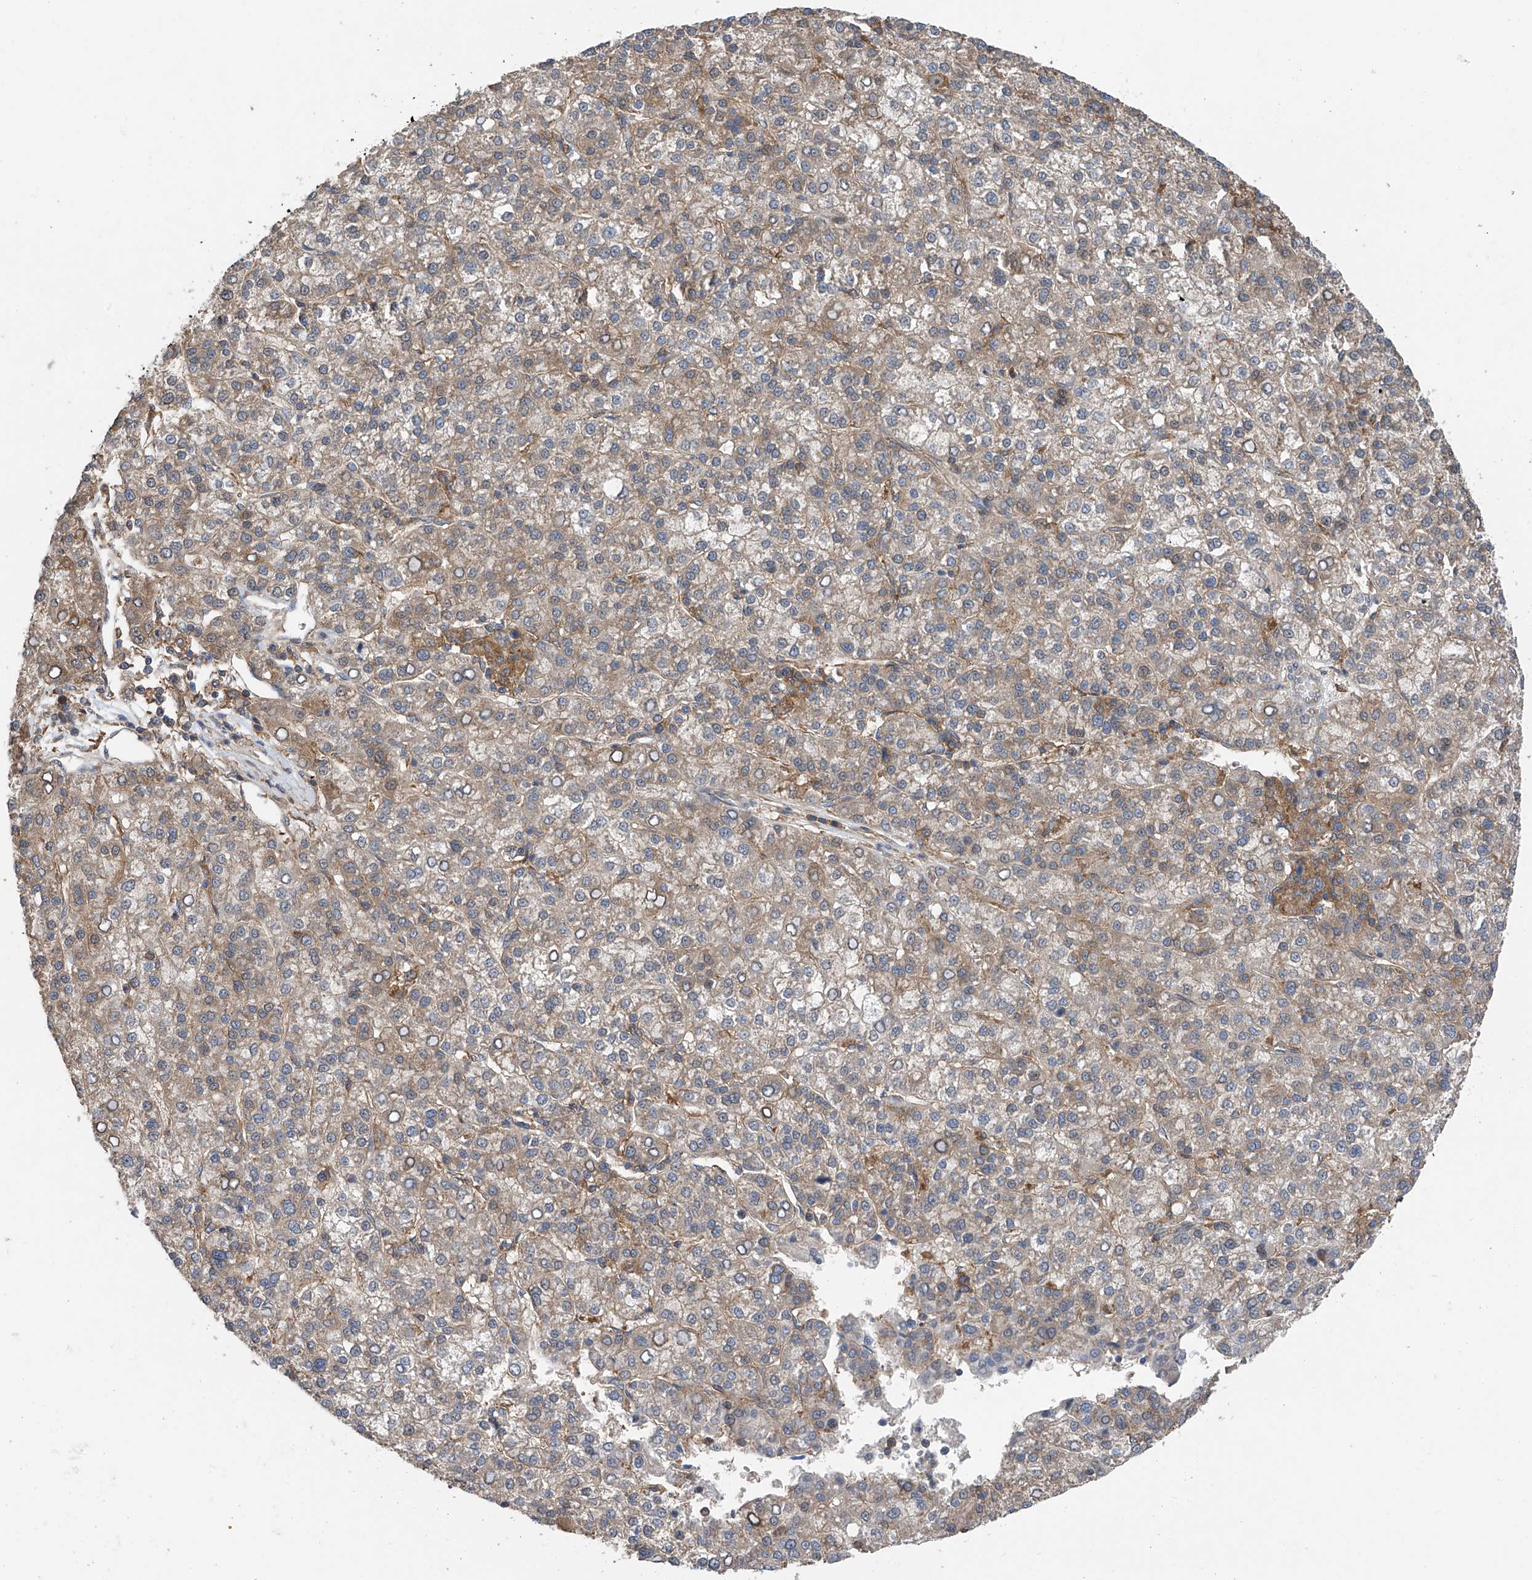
{"staining": {"intensity": "weak", "quantity": "25%-75%", "location": "cytoplasmic/membranous"}, "tissue": "liver cancer", "cell_type": "Tumor cells", "image_type": "cancer", "snomed": [{"axis": "morphology", "description": "Carcinoma, Hepatocellular, NOS"}, {"axis": "topography", "description": "Liver"}], "caption": "A photomicrograph of human hepatocellular carcinoma (liver) stained for a protein displays weak cytoplasmic/membranous brown staining in tumor cells. The staining was performed using DAB, with brown indicating positive protein expression. Nuclei are stained blue with hematoxylin.", "gene": "CHPF", "patient": {"sex": "female", "age": 58}}